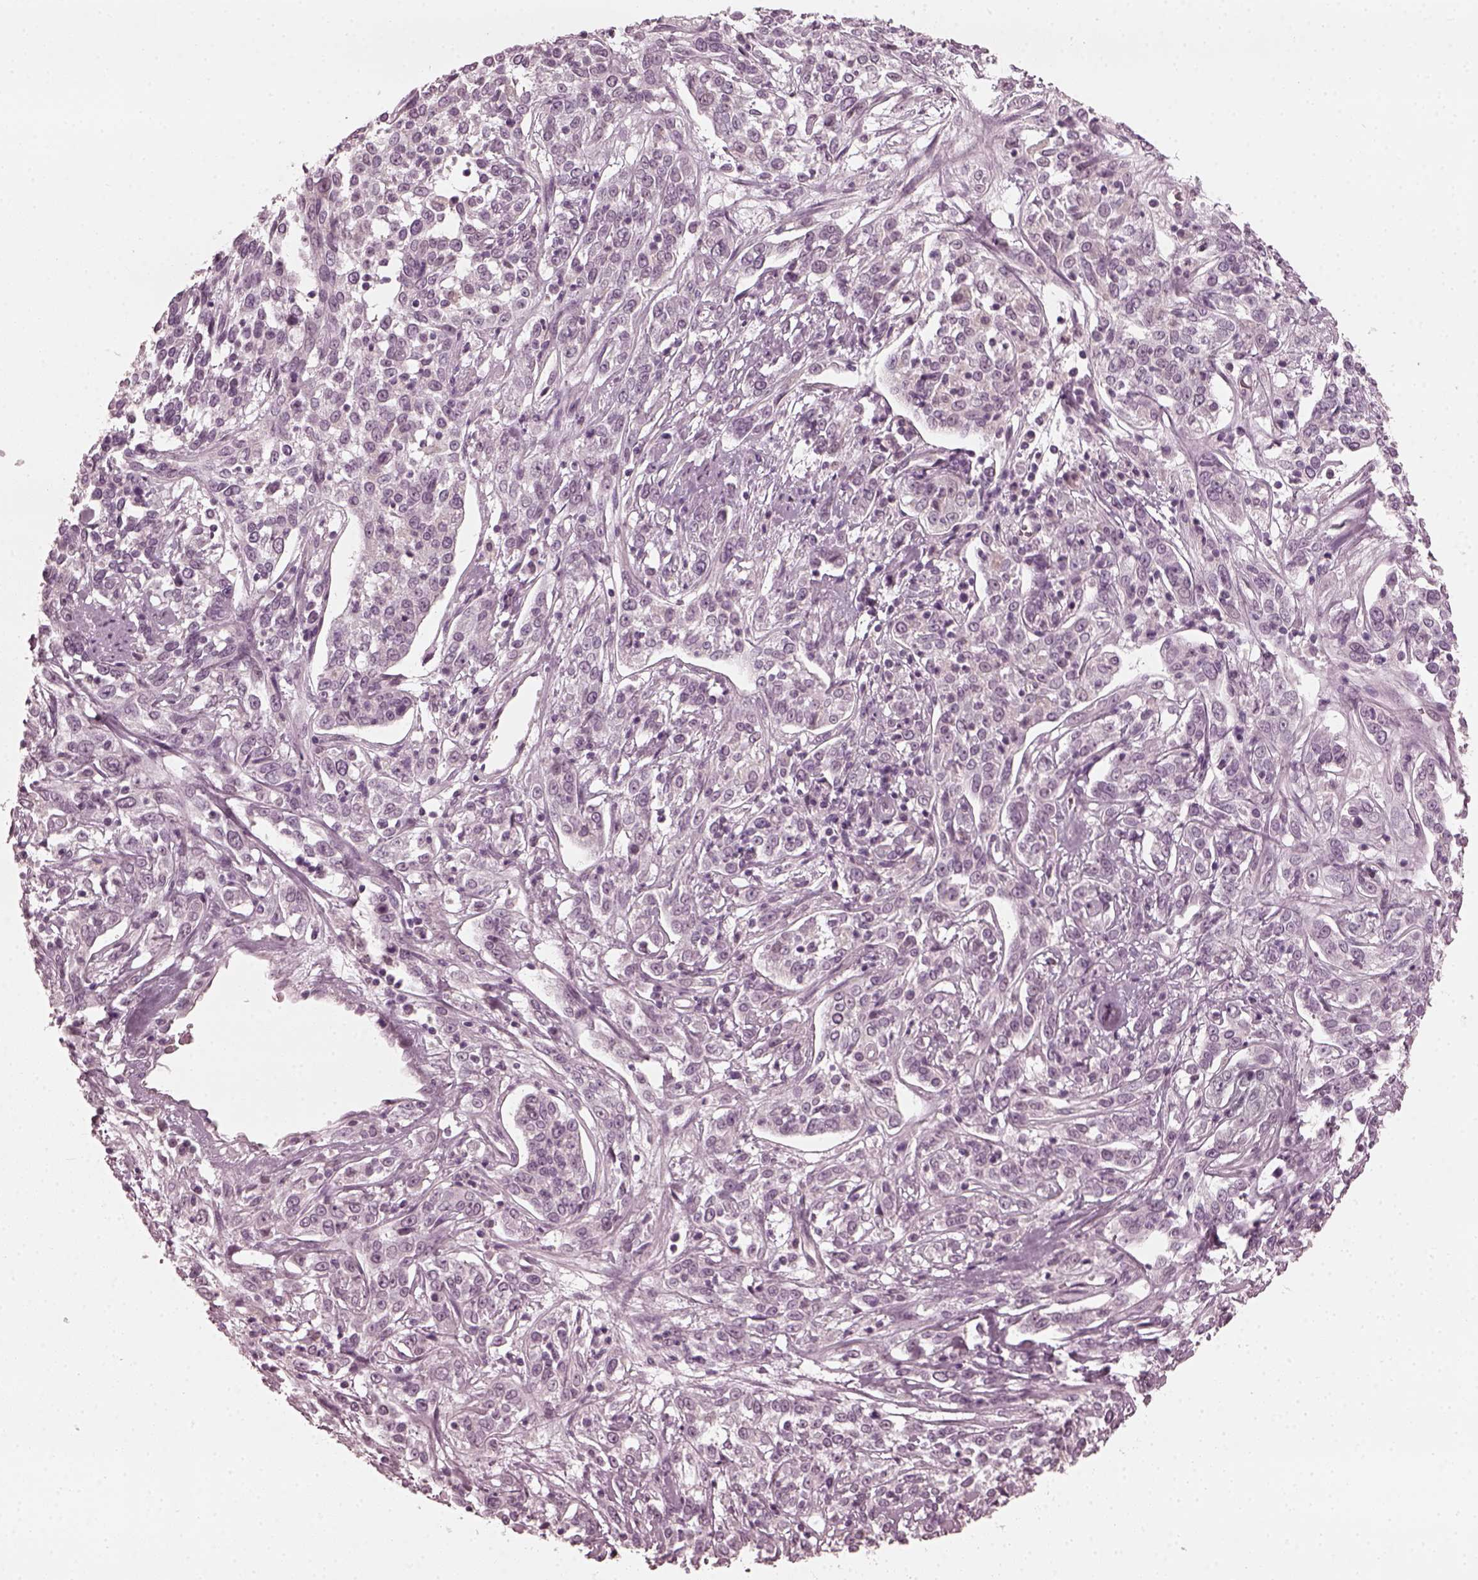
{"staining": {"intensity": "negative", "quantity": "none", "location": "none"}, "tissue": "cervical cancer", "cell_type": "Tumor cells", "image_type": "cancer", "snomed": [{"axis": "morphology", "description": "Adenocarcinoma, NOS"}, {"axis": "topography", "description": "Cervix"}], "caption": "Tumor cells are negative for brown protein staining in cervical cancer (adenocarcinoma).", "gene": "CCDC170", "patient": {"sex": "female", "age": 40}}